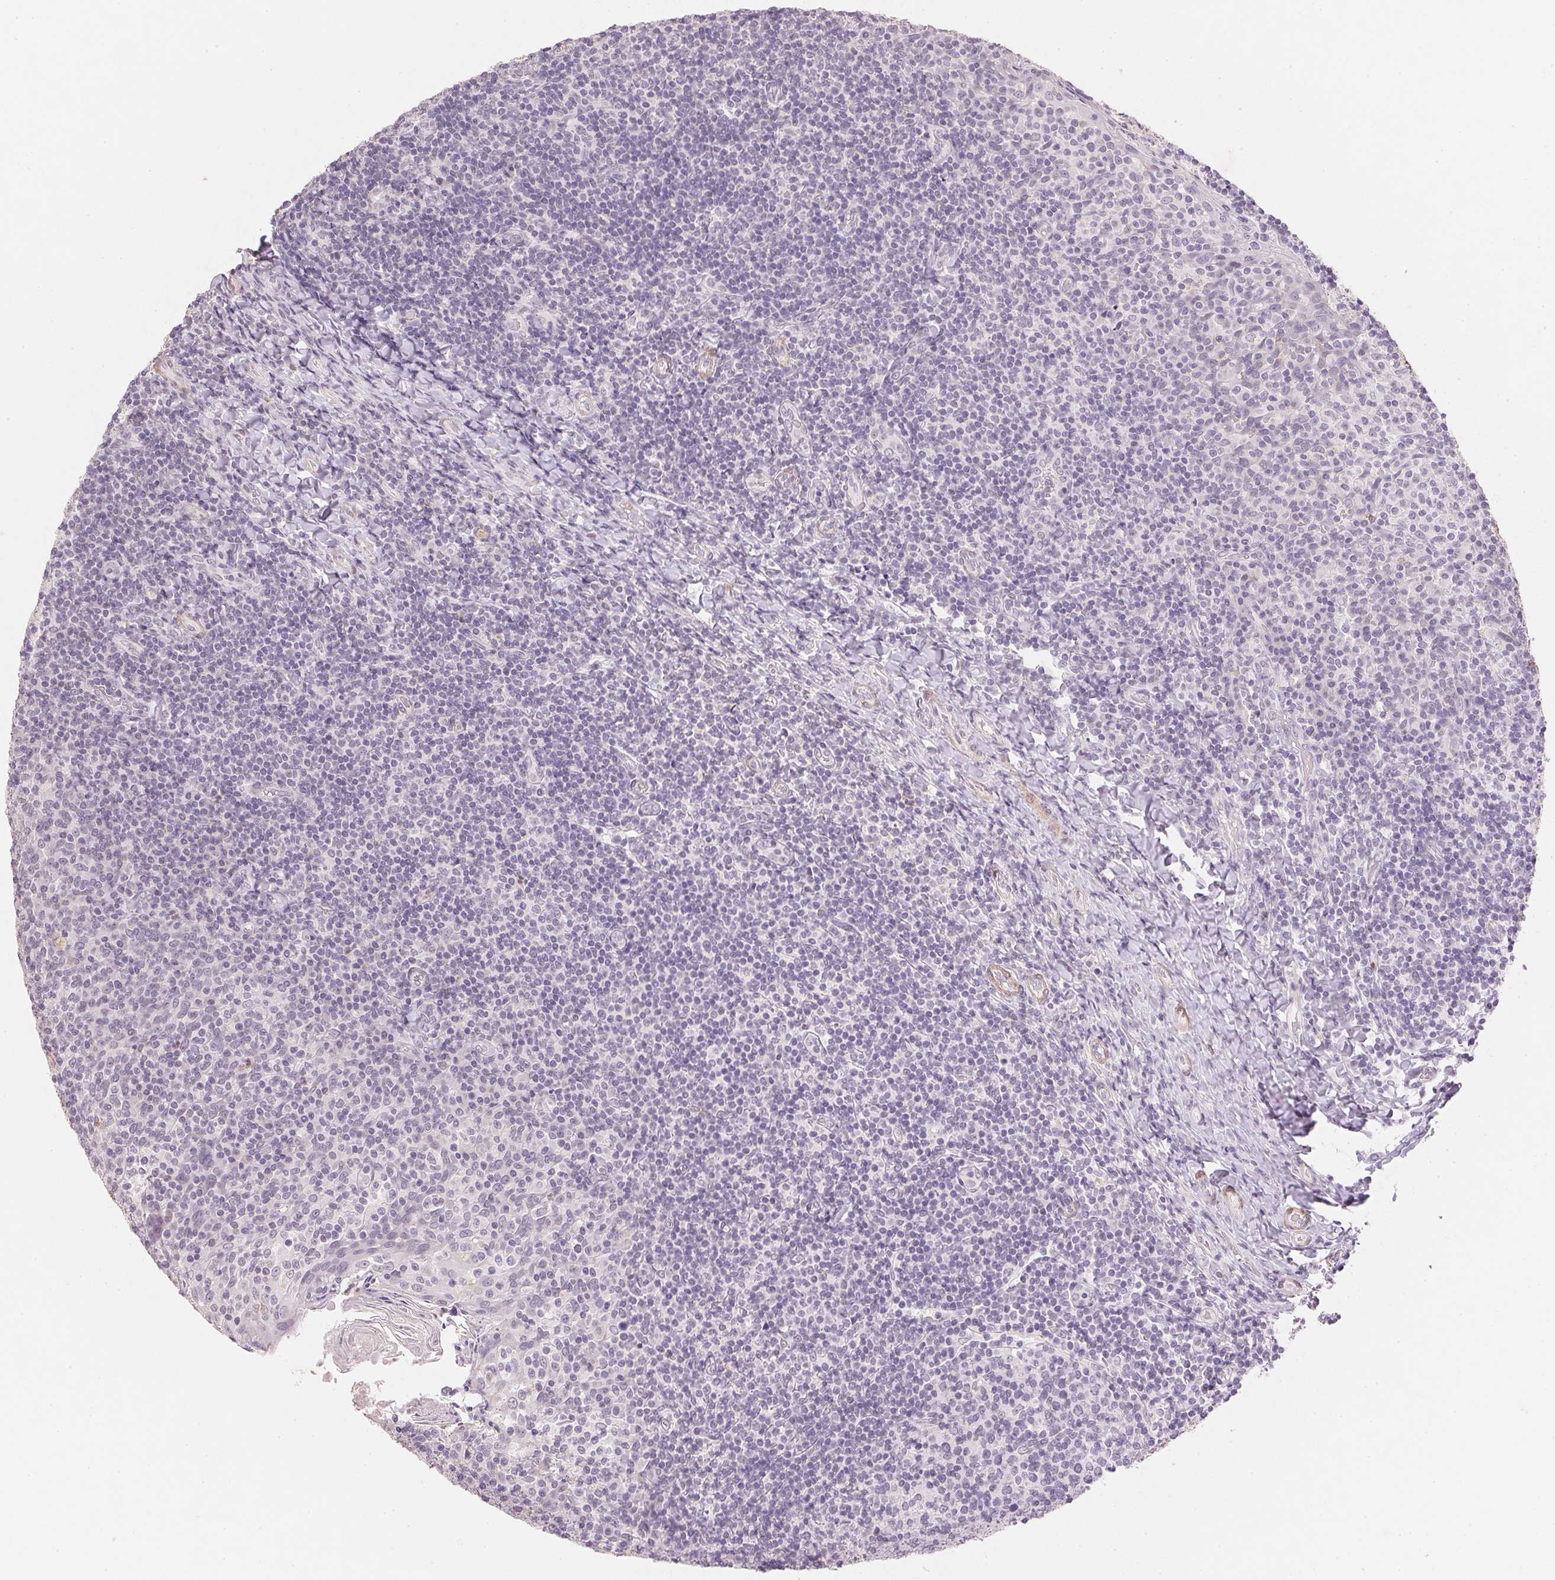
{"staining": {"intensity": "negative", "quantity": "none", "location": "none"}, "tissue": "tonsil", "cell_type": "Germinal center cells", "image_type": "normal", "snomed": [{"axis": "morphology", "description": "Normal tissue, NOS"}, {"axis": "topography", "description": "Tonsil"}], "caption": "This photomicrograph is of unremarkable tonsil stained with immunohistochemistry to label a protein in brown with the nuclei are counter-stained blue. There is no positivity in germinal center cells.", "gene": "SMTN", "patient": {"sex": "female", "age": 10}}